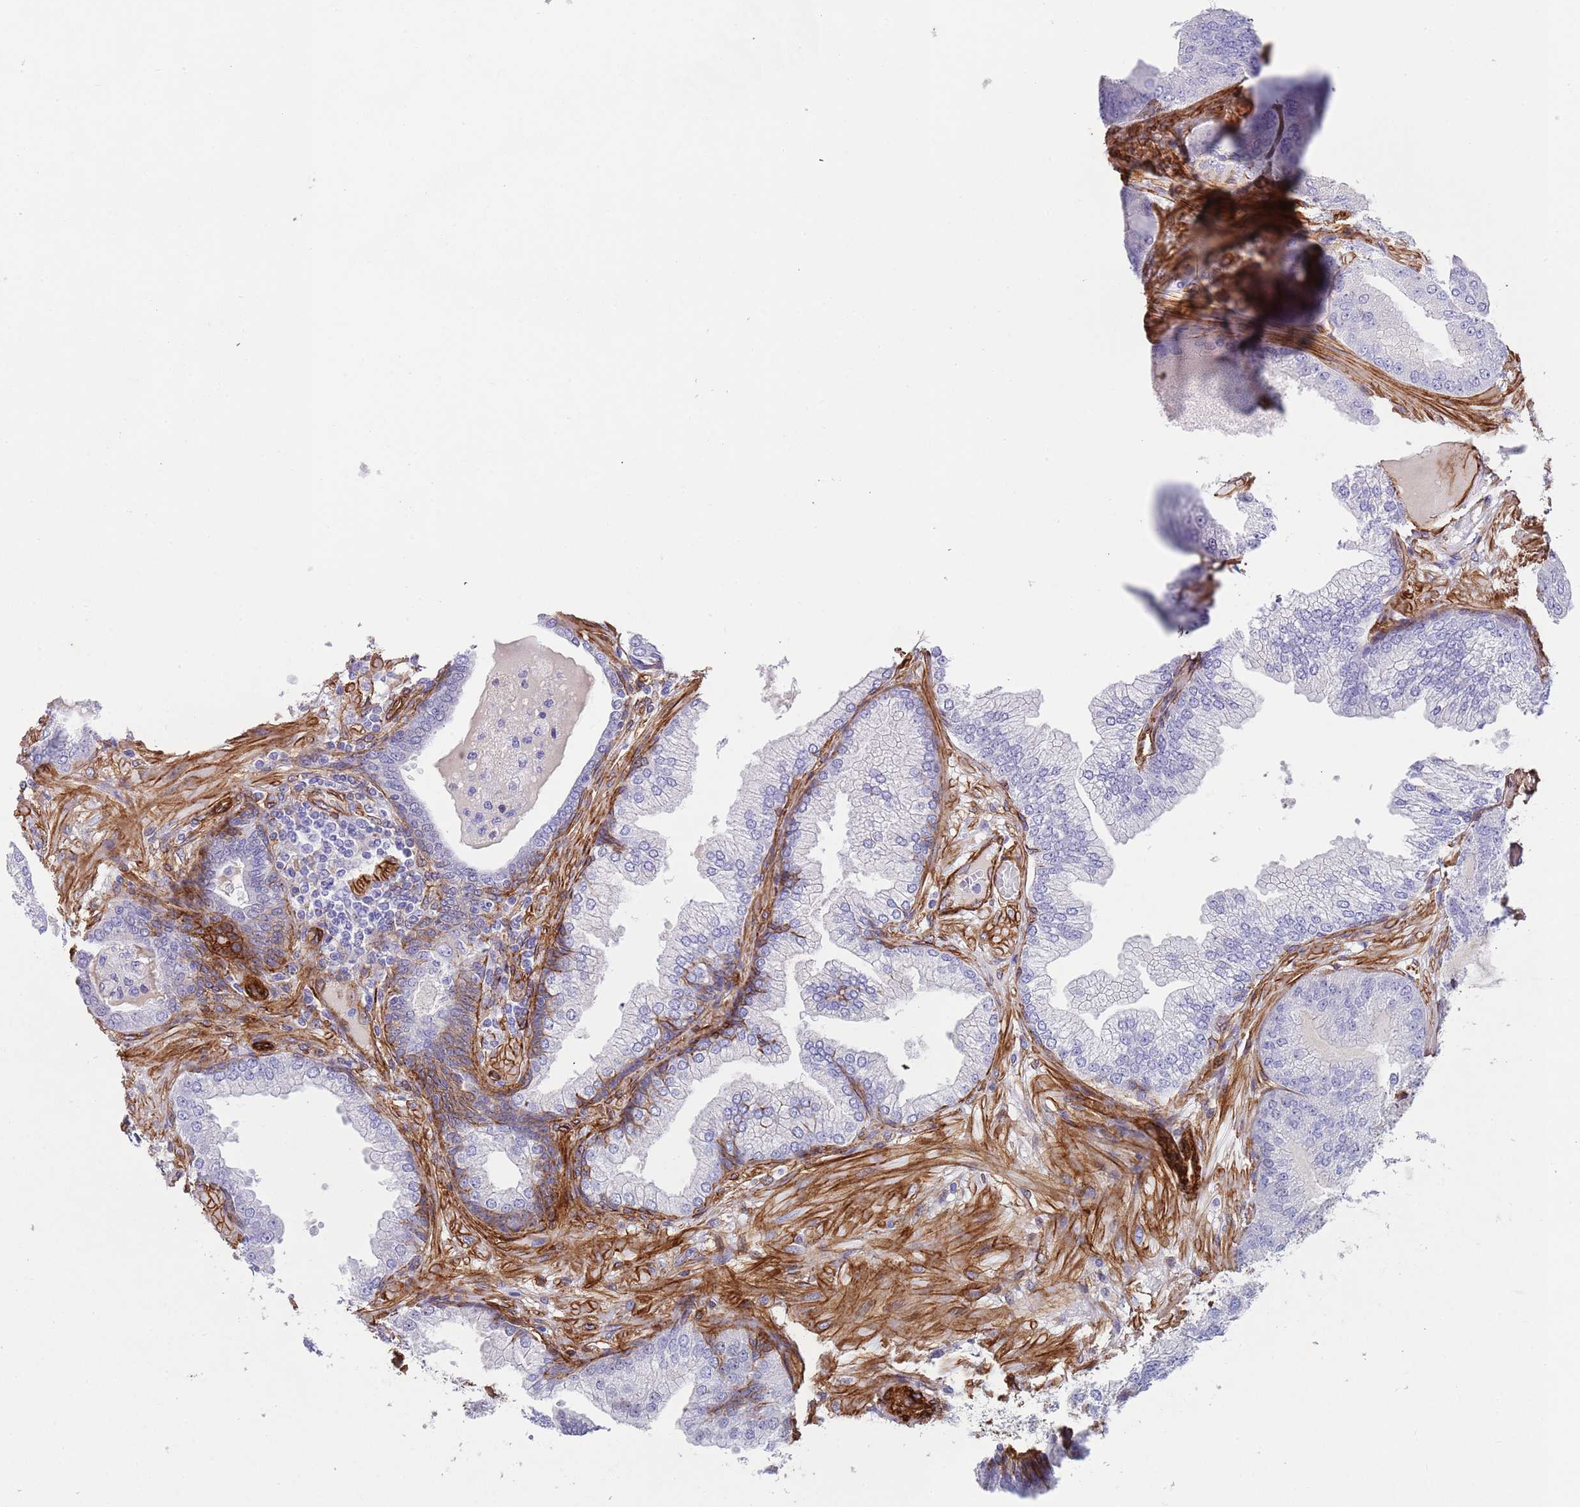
{"staining": {"intensity": "negative", "quantity": "none", "location": "none"}, "tissue": "prostate cancer", "cell_type": "Tumor cells", "image_type": "cancer", "snomed": [{"axis": "morphology", "description": "Adenocarcinoma, Low grade"}, {"axis": "topography", "description": "Prostate"}], "caption": "This is an immunohistochemistry photomicrograph of human prostate cancer (adenocarcinoma (low-grade)). There is no staining in tumor cells.", "gene": "CAV2", "patient": {"sex": "male", "age": 55}}